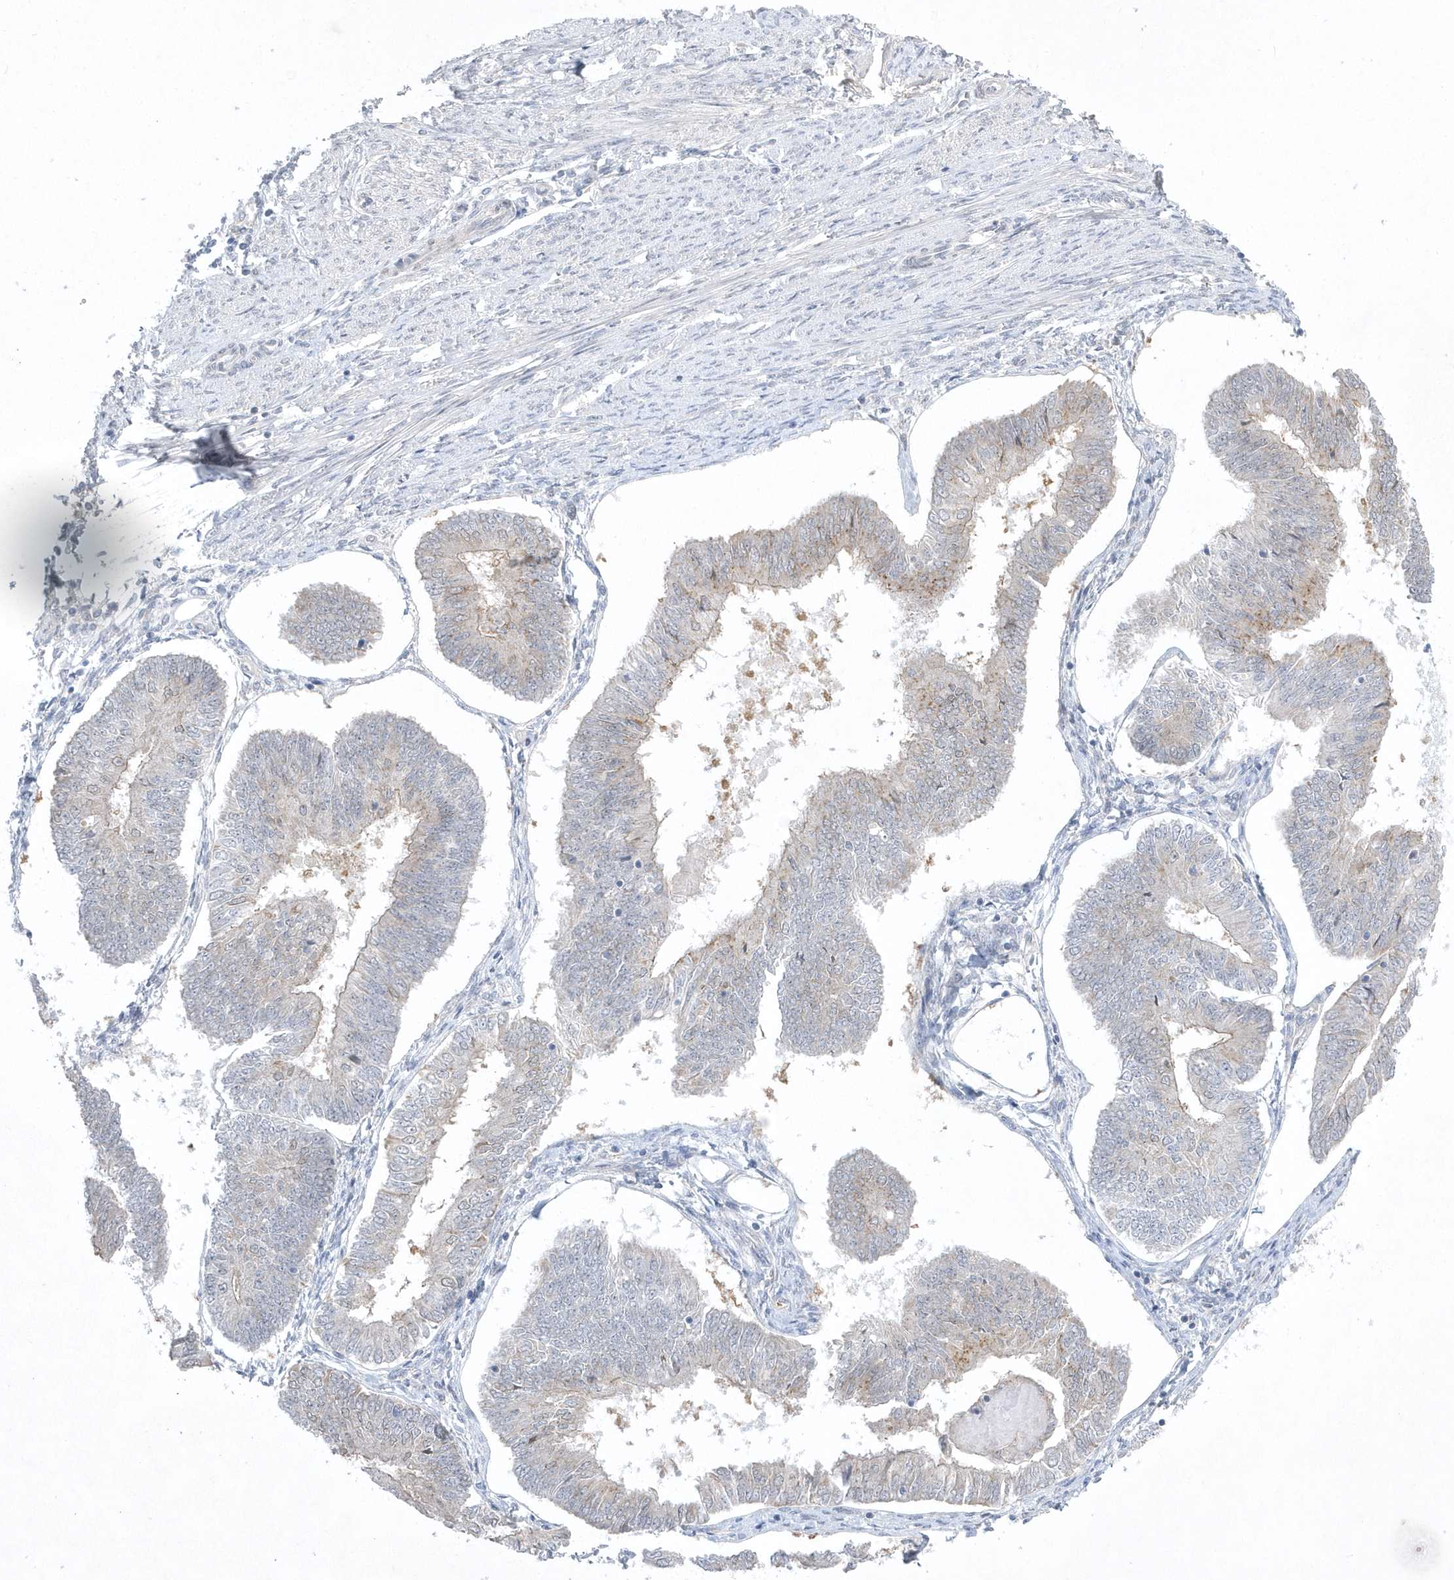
{"staining": {"intensity": "weak", "quantity": "<25%", "location": "cytoplasmic/membranous"}, "tissue": "endometrial cancer", "cell_type": "Tumor cells", "image_type": "cancer", "snomed": [{"axis": "morphology", "description": "Adenocarcinoma, NOS"}, {"axis": "topography", "description": "Endometrium"}], "caption": "An IHC micrograph of adenocarcinoma (endometrial) is shown. There is no staining in tumor cells of adenocarcinoma (endometrial). (Stains: DAB IHC with hematoxylin counter stain, Microscopy: brightfield microscopy at high magnification).", "gene": "ZC3H12D", "patient": {"sex": "female", "age": 58}}